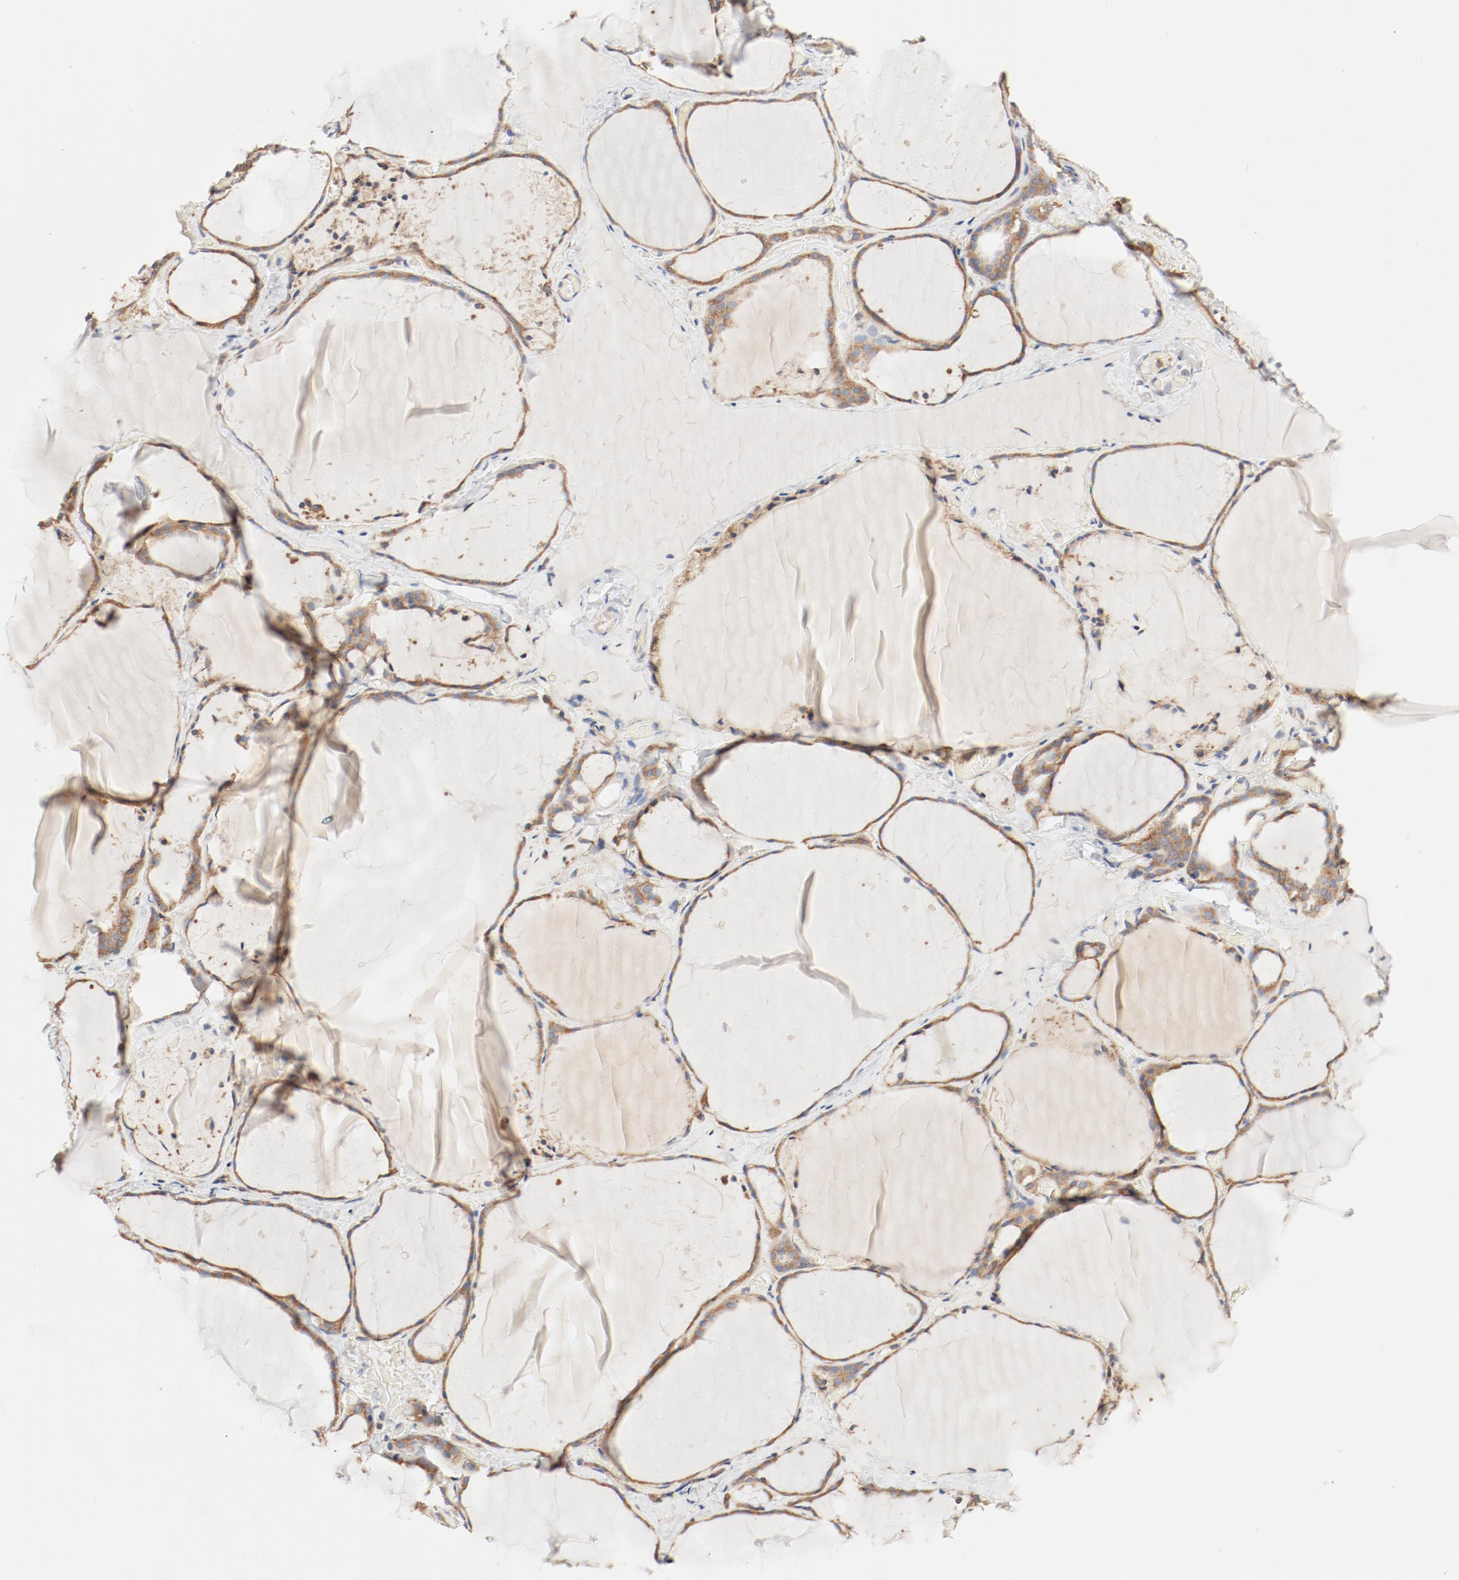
{"staining": {"intensity": "moderate", "quantity": ">75%", "location": "cytoplasmic/membranous"}, "tissue": "thyroid gland", "cell_type": "Glandular cells", "image_type": "normal", "snomed": [{"axis": "morphology", "description": "Normal tissue, NOS"}, {"axis": "topography", "description": "Thyroid gland"}], "caption": "IHC of unremarkable human thyroid gland shows medium levels of moderate cytoplasmic/membranous positivity in about >75% of glandular cells.", "gene": "RPS6", "patient": {"sex": "female", "age": 22}}